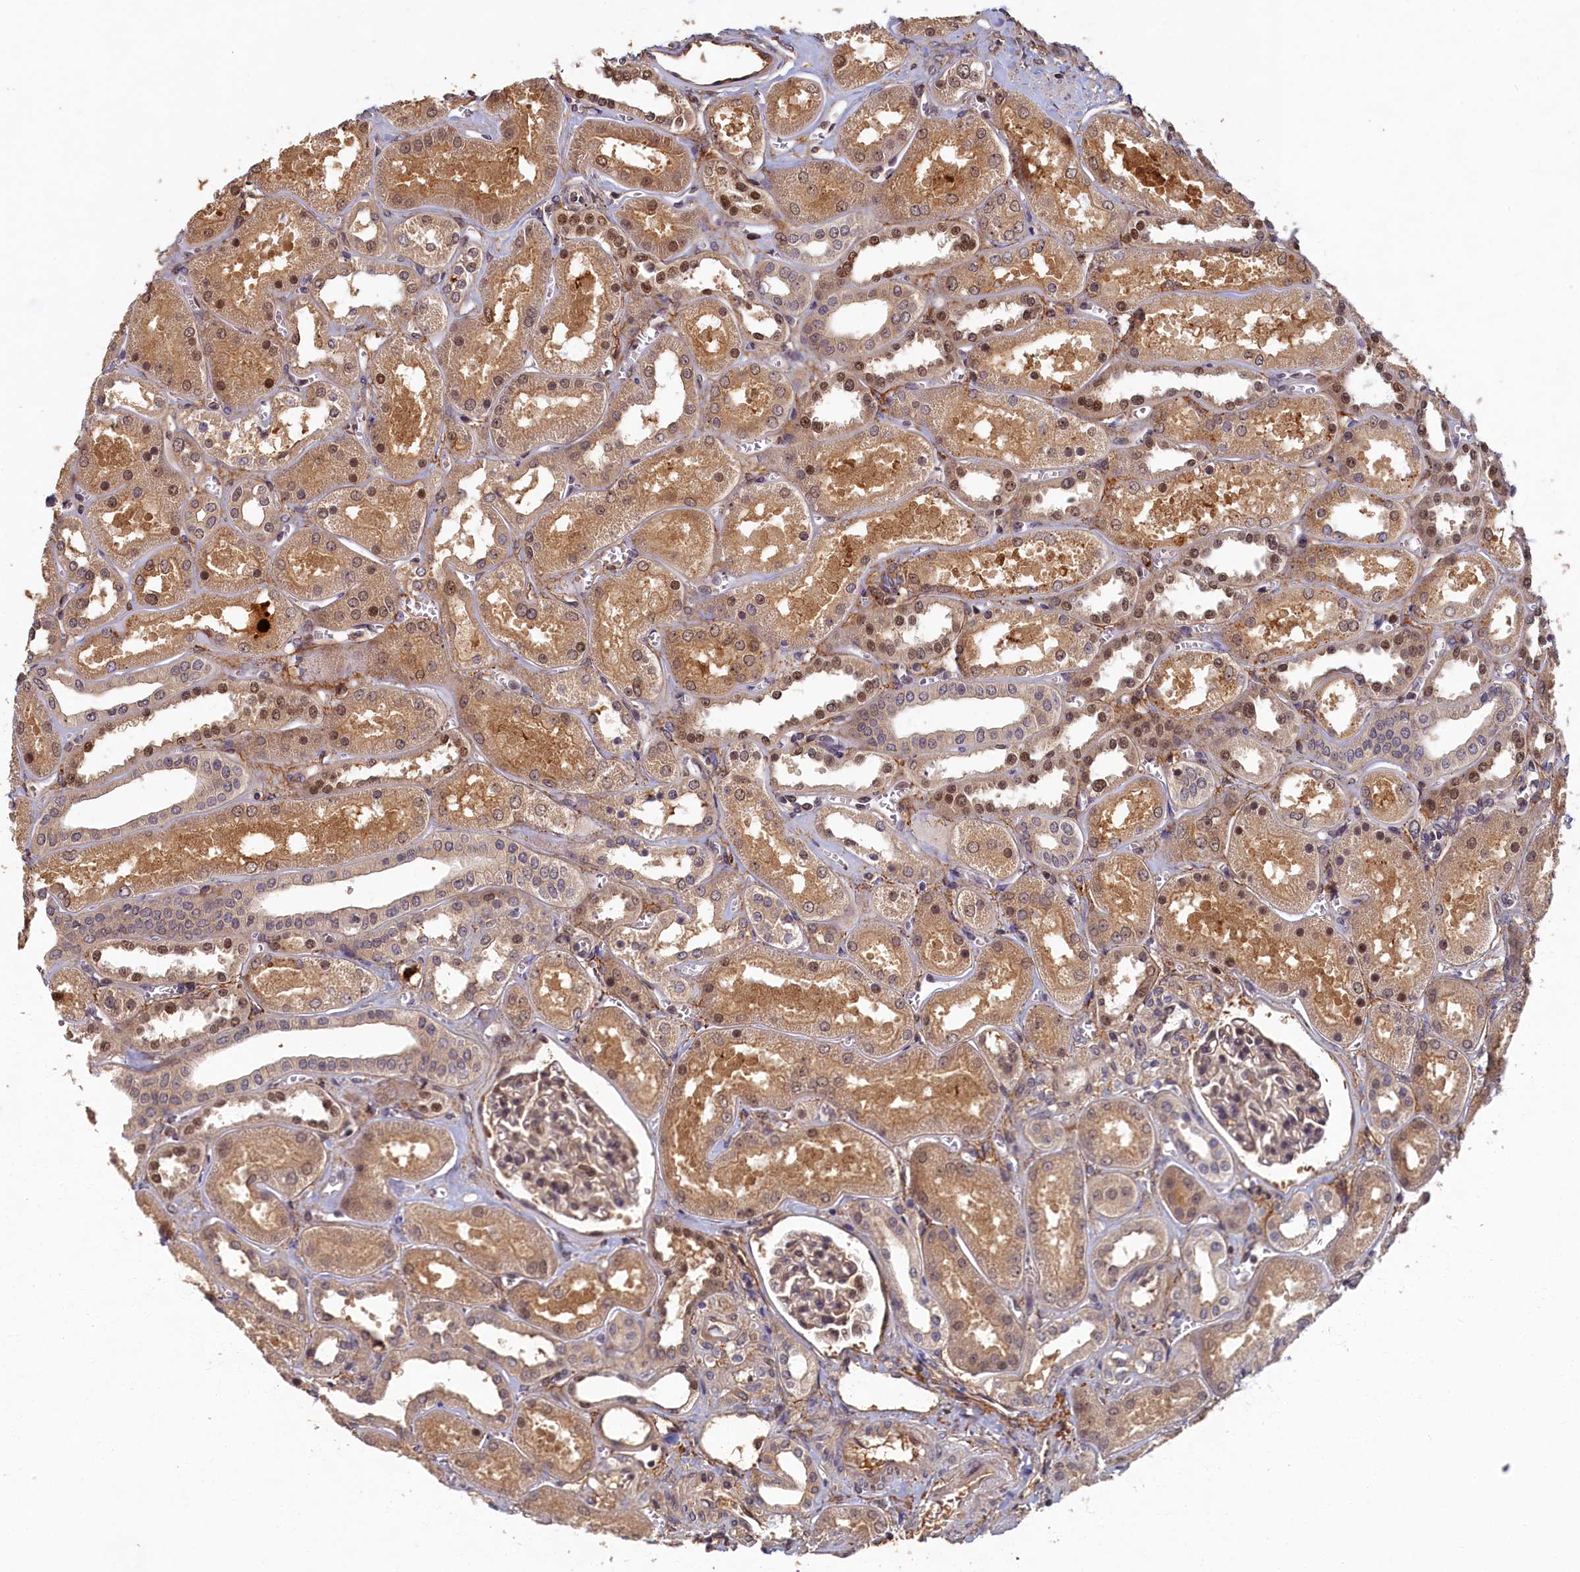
{"staining": {"intensity": "weak", "quantity": "25%-75%", "location": "nuclear"}, "tissue": "kidney", "cell_type": "Cells in glomeruli", "image_type": "normal", "snomed": [{"axis": "morphology", "description": "Normal tissue, NOS"}, {"axis": "morphology", "description": "Adenocarcinoma, NOS"}, {"axis": "topography", "description": "Kidney"}], "caption": "Immunohistochemistry (IHC) image of normal kidney: human kidney stained using immunohistochemistry shows low levels of weak protein expression localized specifically in the nuclear of cells in glomeruli, appearing as a nuclear brown color.", "gene": "LCMT2", "patient": {"sex": "female", "age": 68}}